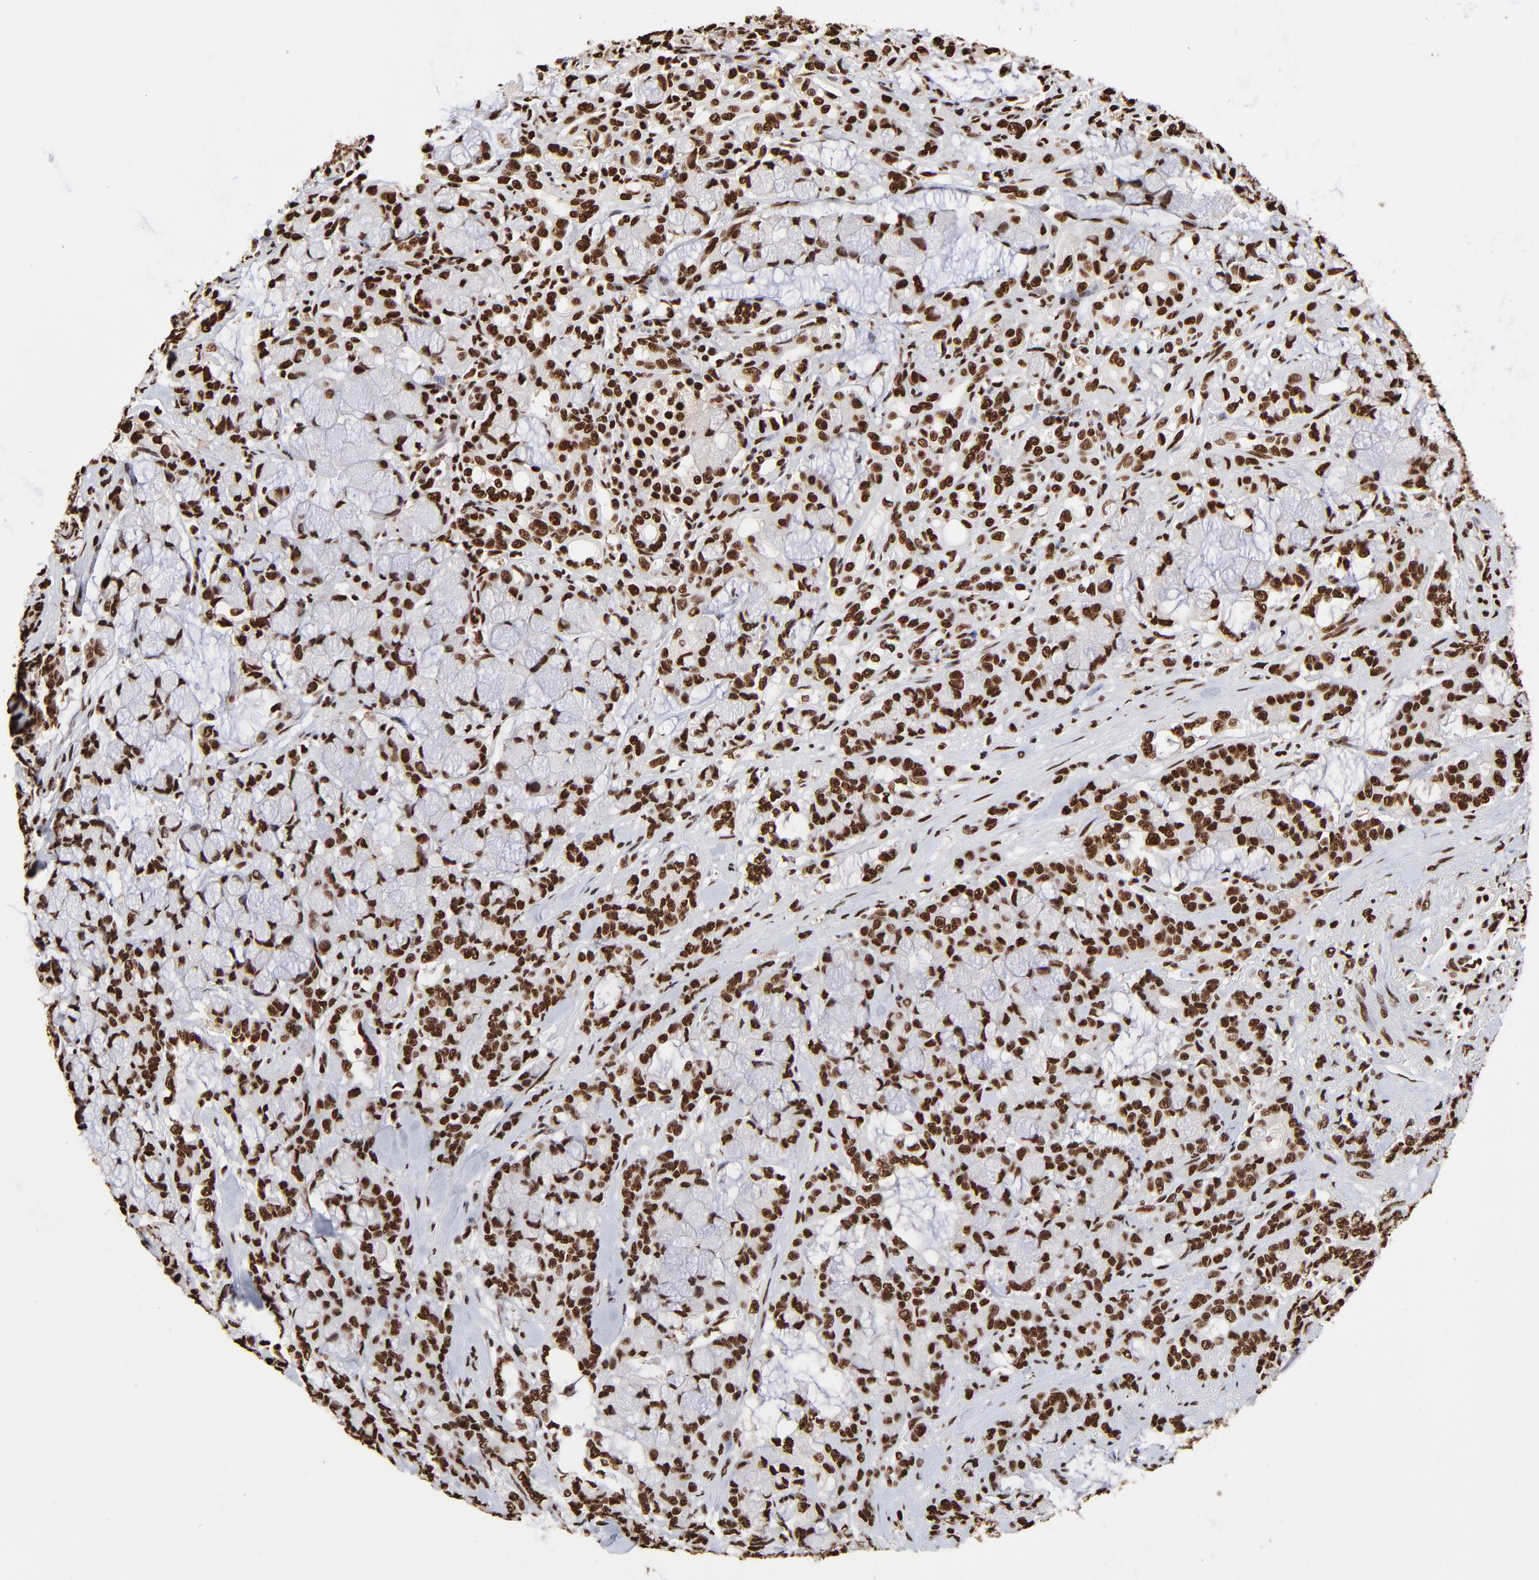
{"staining": {"intensity": "strong", "quantity": ">75%", "location": "nuclear"}, "tissue": "pancreatic cancer", "cell_type": "Tumor cells", "image_type": "cancer", "snomed": [{"axis": "morphology", "description": "Adenocarcinoma, NOS"}, {"axis": "topography", "description": "Pancreas"}], "caption": "The immunohistochemical stain labels strong nuclear expression in tumor cells of adenocarcinoma (pancreatic) tissue. (DAB (3,3'-diaminobenzidine) IHC, brown staining for protein, blue staining for nuclei).", "gene": "ZNF544", "patient": {"sex": "female", "age": 73}}